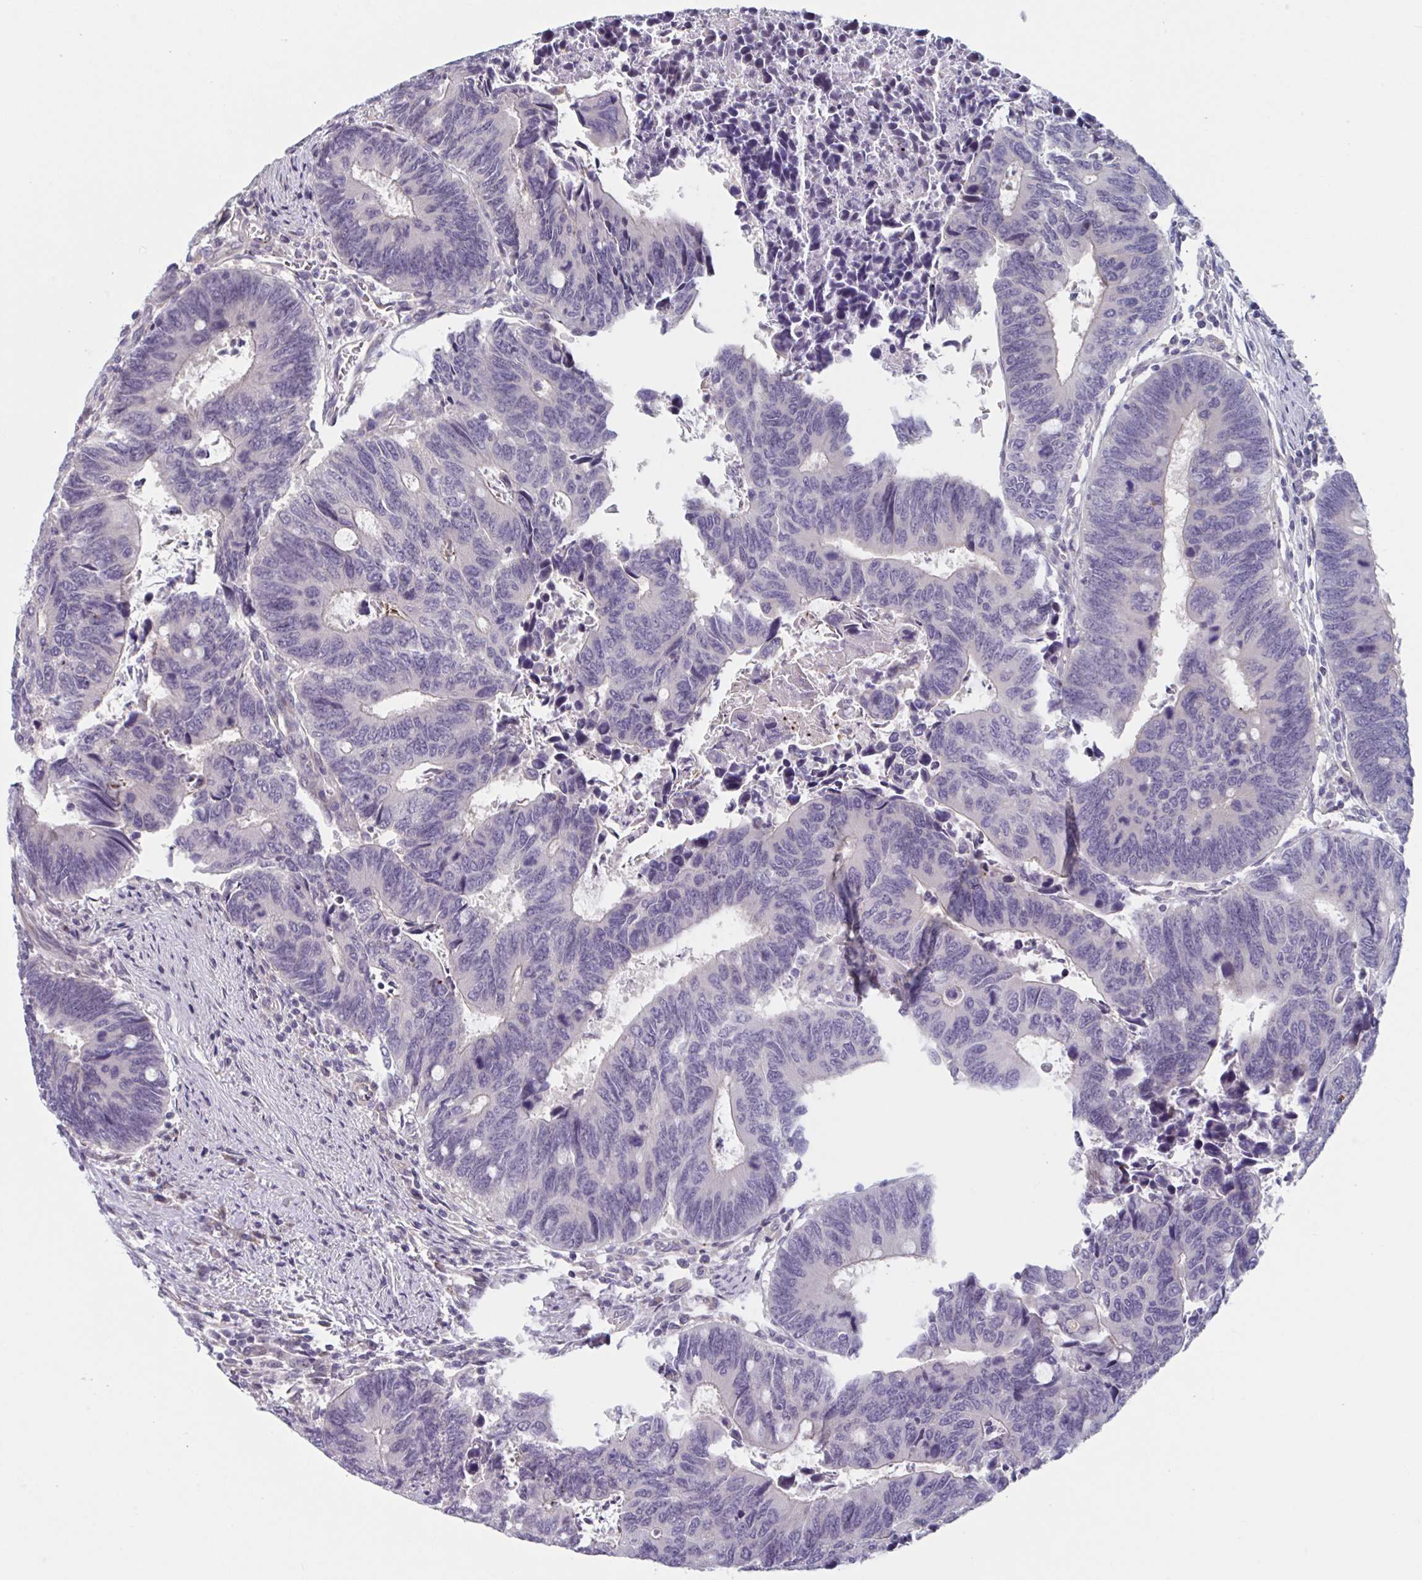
{"staining": {"intensity": "negative", "quantity": "none", "location": "none"}, "tissue": "colorectal cancer", "cell_type": "Tumor cells", "image_type": "cancer", "snomed": [{"axis": "morphology", "description": "Adenocarcinoma, NOS"}, {"axis": "topography", "description": "Colon"}], "caption": "IHC histopathology image of colorectal adenocarcinoma stained for a protein (brown), which reveals no staining in tumor cells.", "gene": "TNFSF10", "patient": {"sex": "male", "age": 87}}